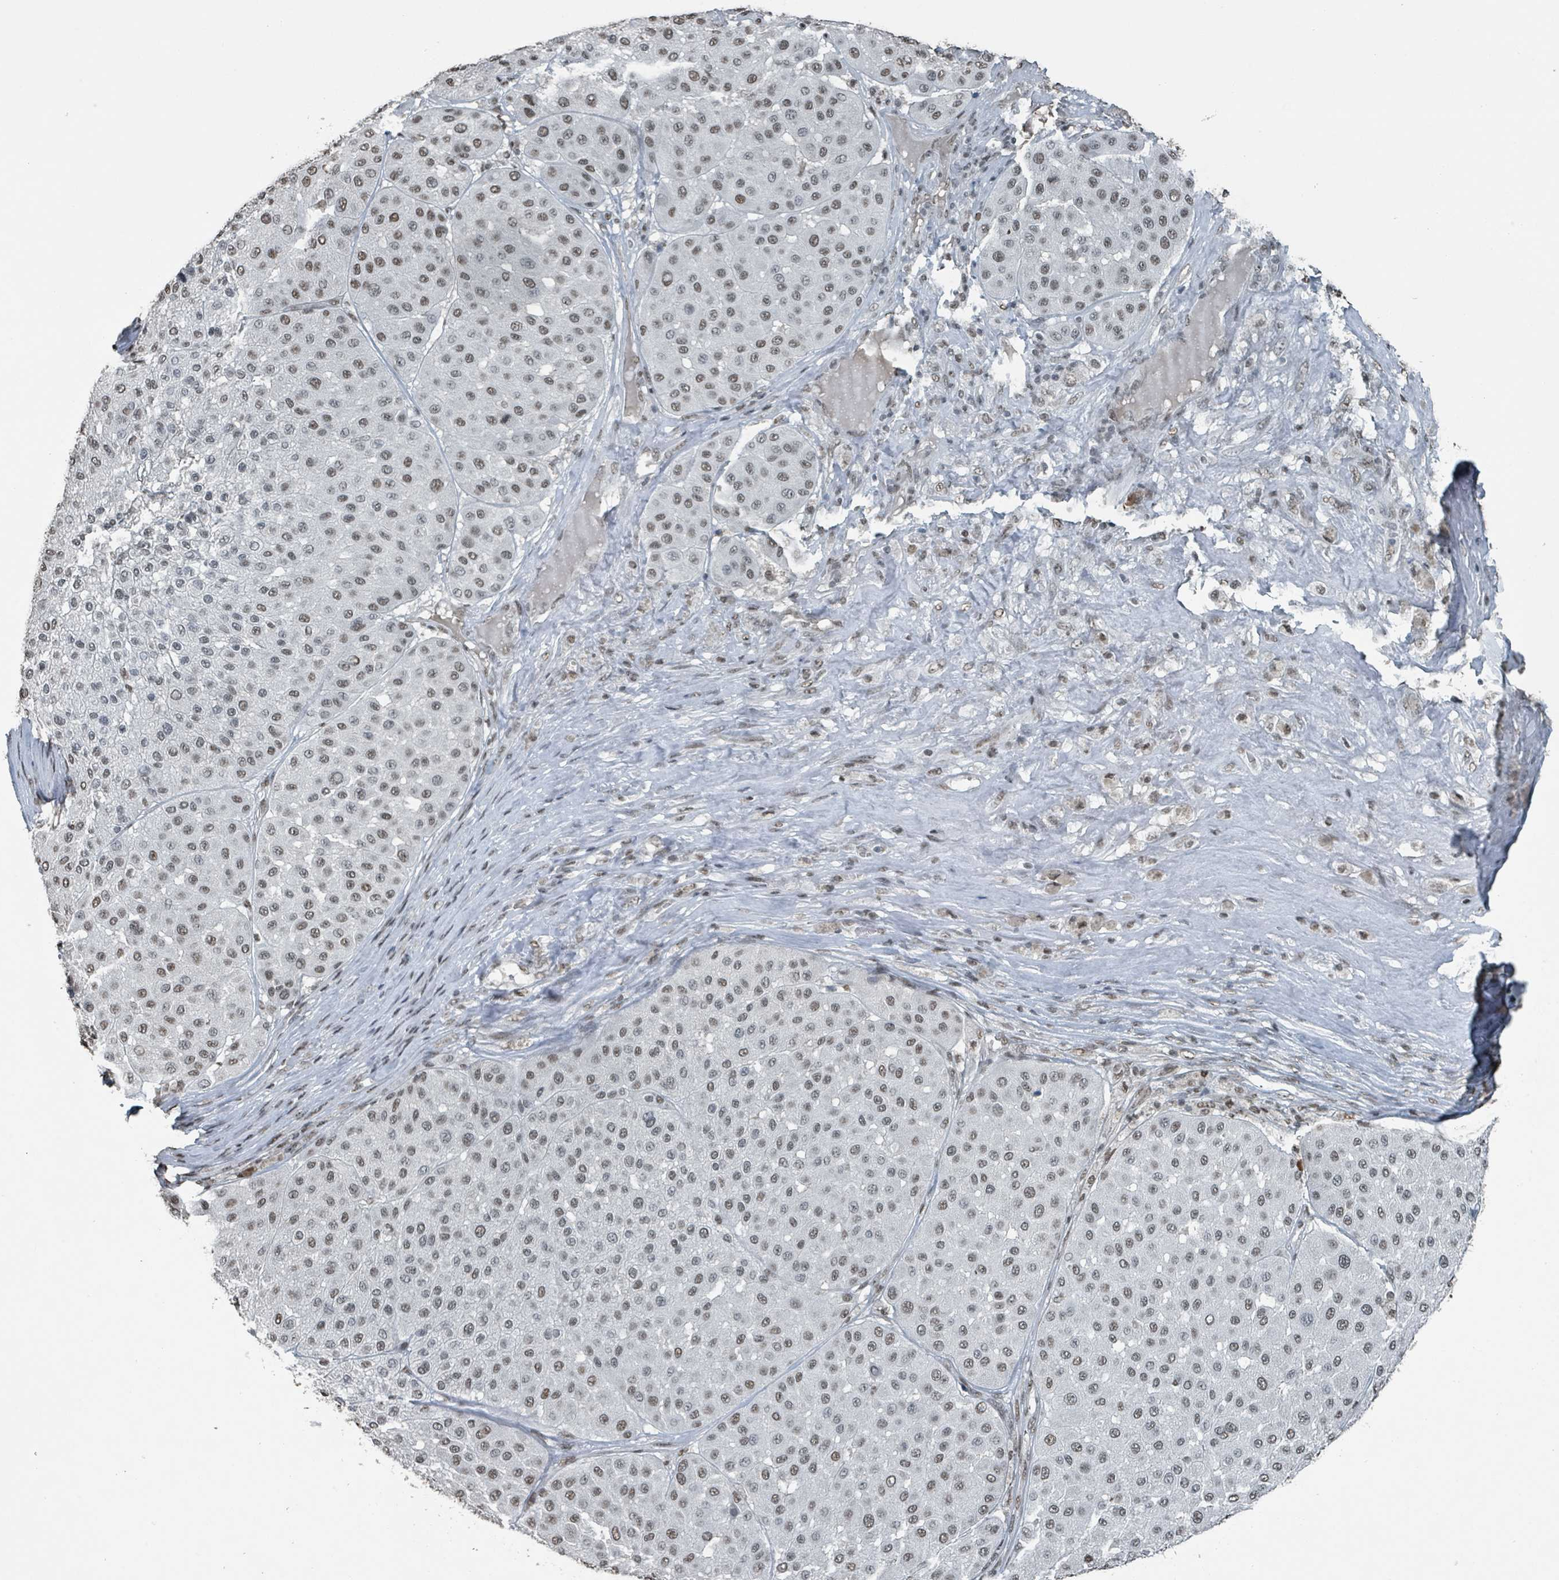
{"staining": {"intensity": "weak", "quantity": ">75%", "location": "nuclear"}, "tissue": "melanoma", "cell_type": "Tumor cells", "image_type": "cancer", "snomed": [{"axis": "morphology", "description": "Malignant melanoma, Metastatic site"}, {"axis": "topography", "description": "Smooth muscle"}], "caption": "Immunohistochemistry photomicrograph of neoplastic tissue: melanoma stained using immunohistochemistry reveals low levels of weak protein expression localized specifically in the nuclear of tumor cells, appearing as a nuclear brown color.", "gene": "PHIP", "patient": {"sex": "male", "age": 41}}